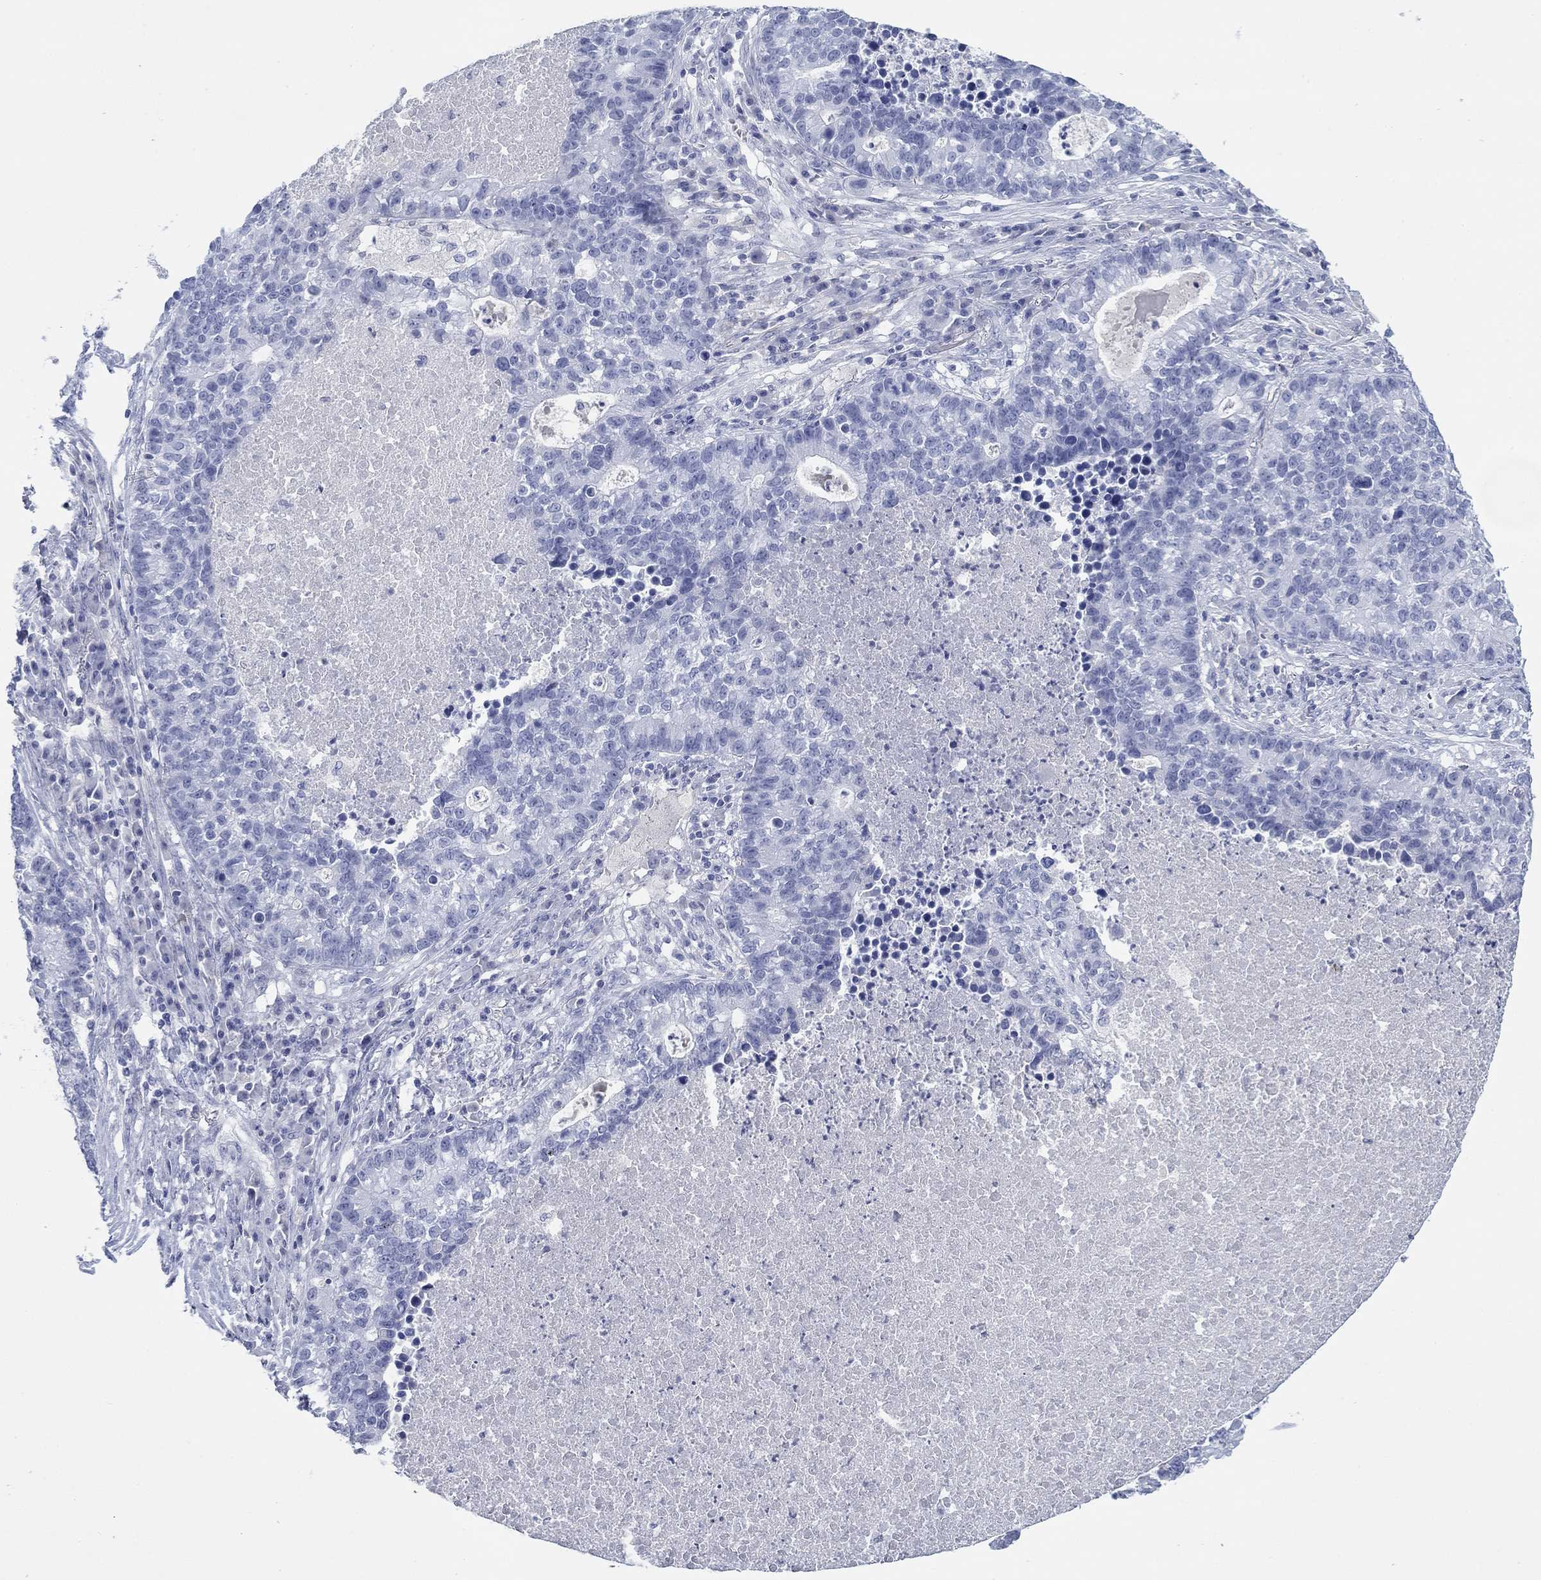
{"staining": {"intensity": "negative", "quantity": "none", "location": "none"}, "tissue": "lung cancer", "cell_type": "Tumor cells", "image_type": "cancer", "snomed": [{"axis": "morphology", "description": "Adenocarcinoma, NOS"}, {"axis": "topography", "description": "Lung"}], "caption": "Image shows no significant protein expression in tumor cells of adenocarcinoma (lung).", "gene": "PDYN", "patient": {"sex": "male", "age": 57}}